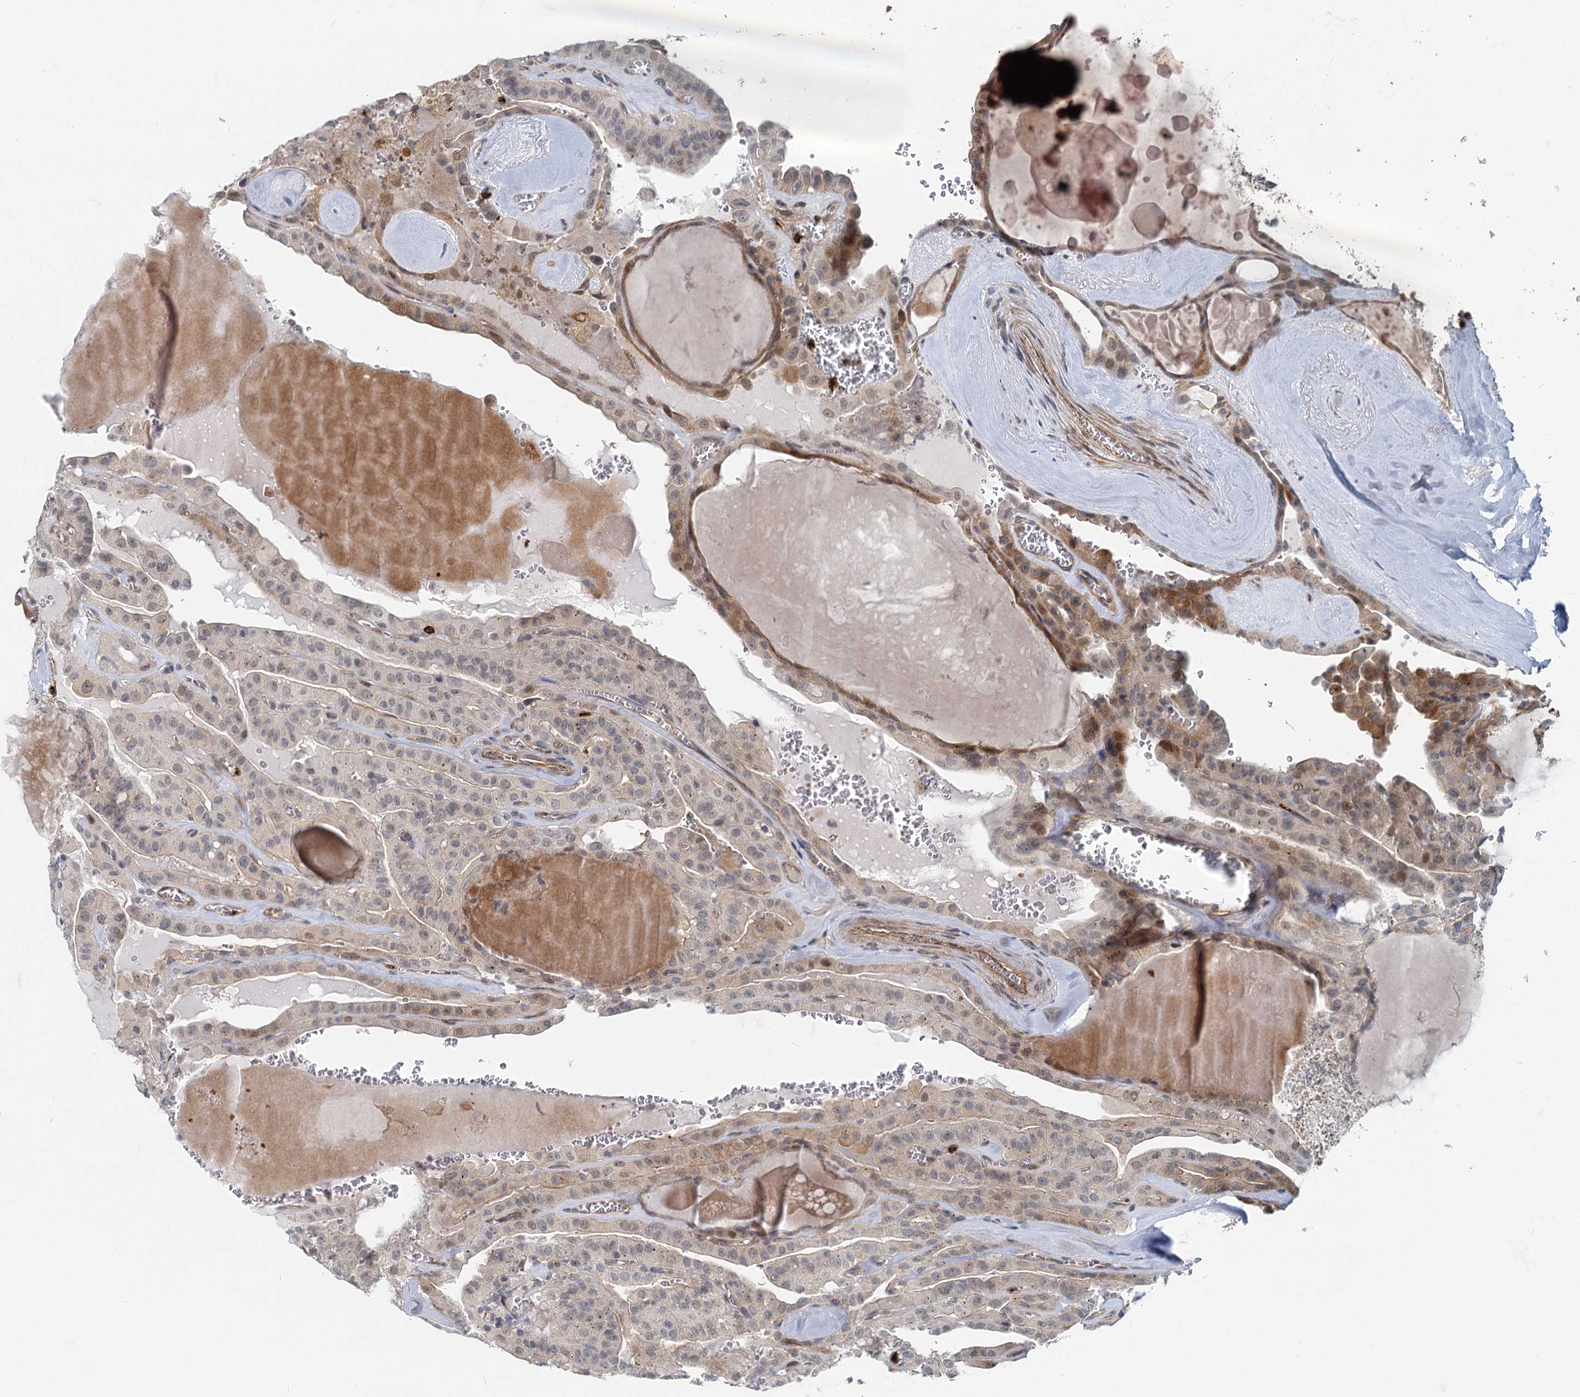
{"staining": {"intensity": "moderate", "quantity": "25%-75%", "location": "cytoplasmic/membranous"}, "tissue": "thyroid cancer", "cell_type": "Tumor cells", "image_type": "cancer", "snomed": [{"axis": "morphology", "description": "Papillary adenocarcinoma, NOS"}, {"axis": "topography", "description": "Thyroid gland"}], "caption": "Protein staining of papillary adenocarcinoma (thyroid) tissue reveals moderate cytoplasmic/membranous positivity in about 25%-75% of tumor cells. (DAB IHC with brightfield microscopy, high magnification).", "gene": "ADCY2", "patient": {"sex": "male", "age": 52}}